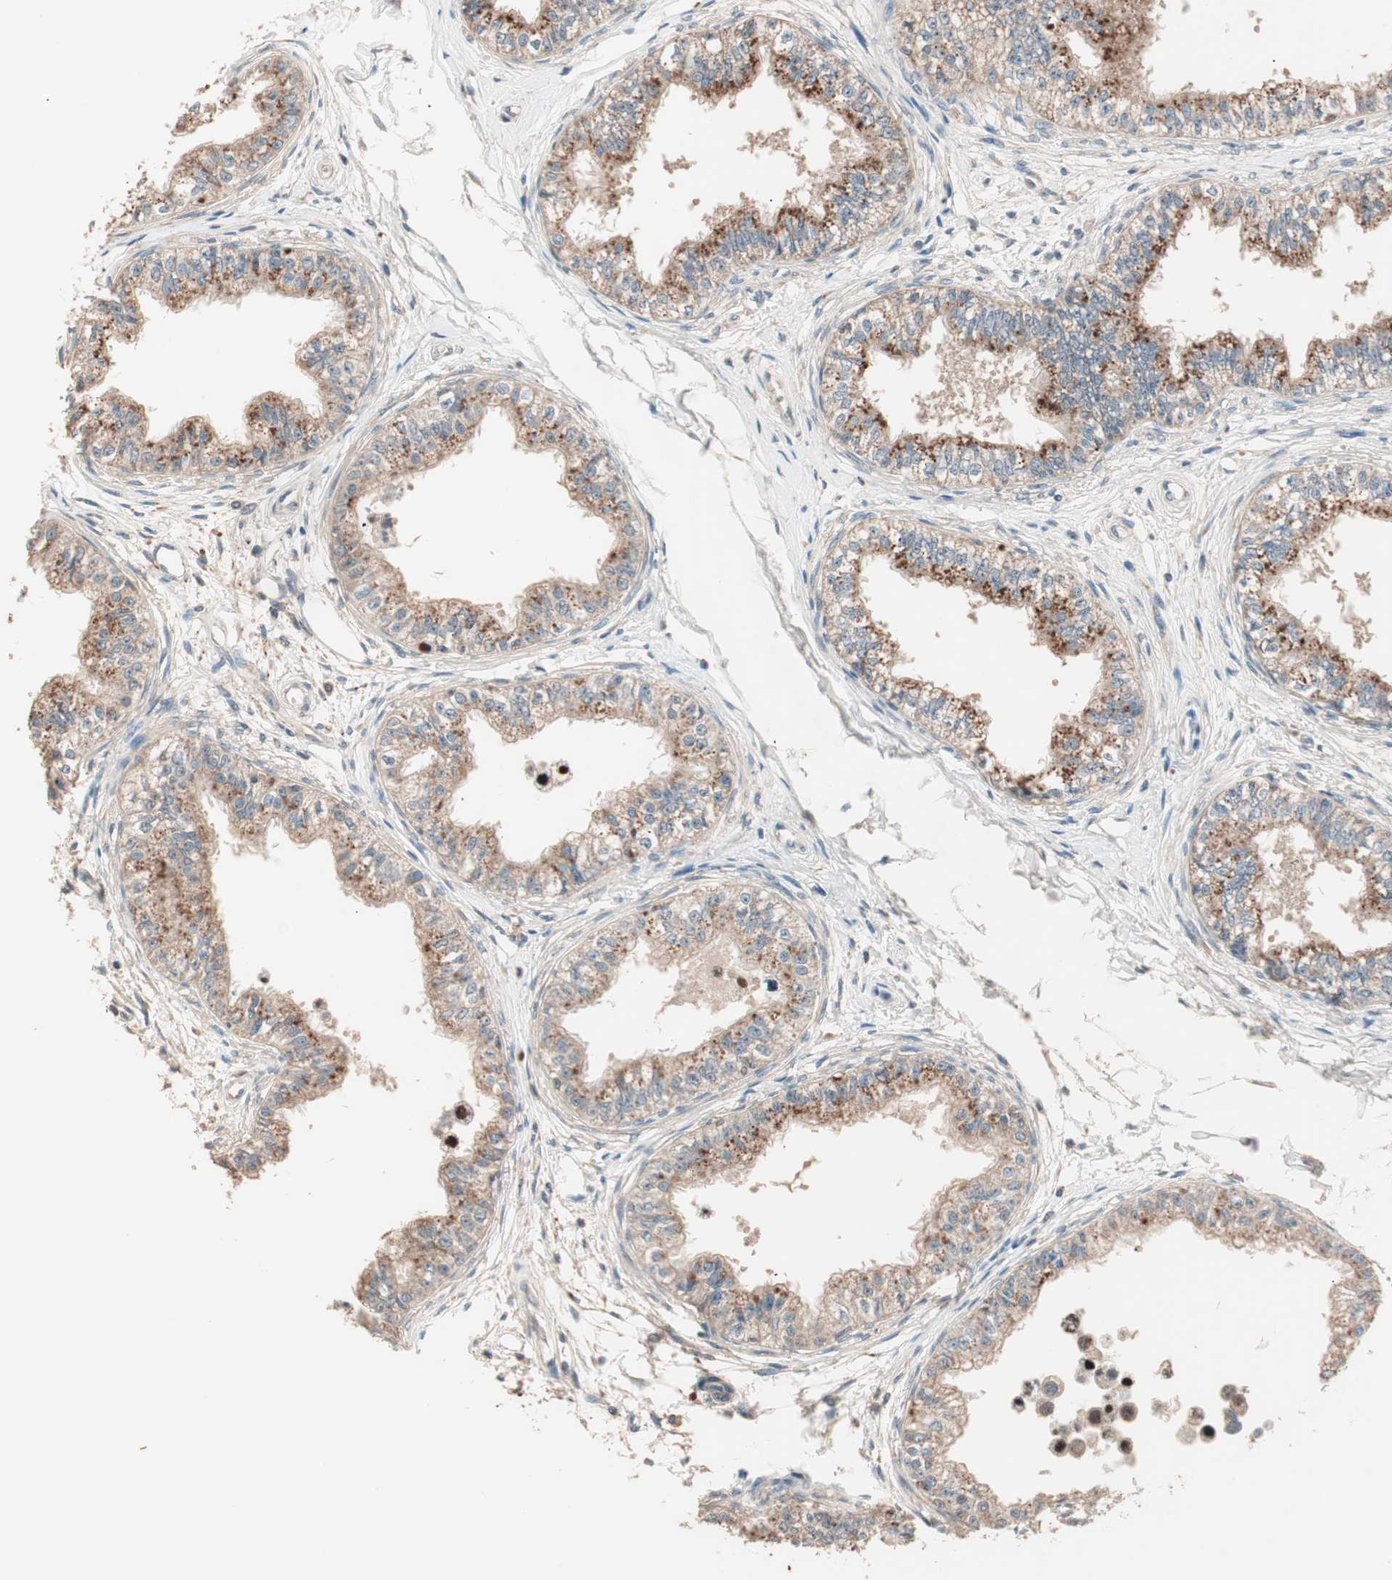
{"staining": {"intensity": "moderate", "quantity": ">75%", "location": "cytoplasmic/membranous"}, "tissue": "epididymis", "cell_type": "Glandular cells", "image_type": "normal", "snomed": [{"axis": "morphology", "description": "Normal tissue, NOS"}, {"axis": "morphology", "description": "Adenocarcinoma, metastatic, NOS"}, {"axis": "topography", "description": "Testis"}, {"axis": "topography", "description": "Epididymis"}], "caption": "High-power microscopy captured an immunohistochemistry (IHC) photomicrograph of benign epididymis, revealing moderate cytoplasmic/membranous positivity in about >75% of glandular cells. (DAB = brown stain, brightfield microscopy at high magnification).", "gene": "NFRKB", "patient": {"sex": "male", "age": 26}}